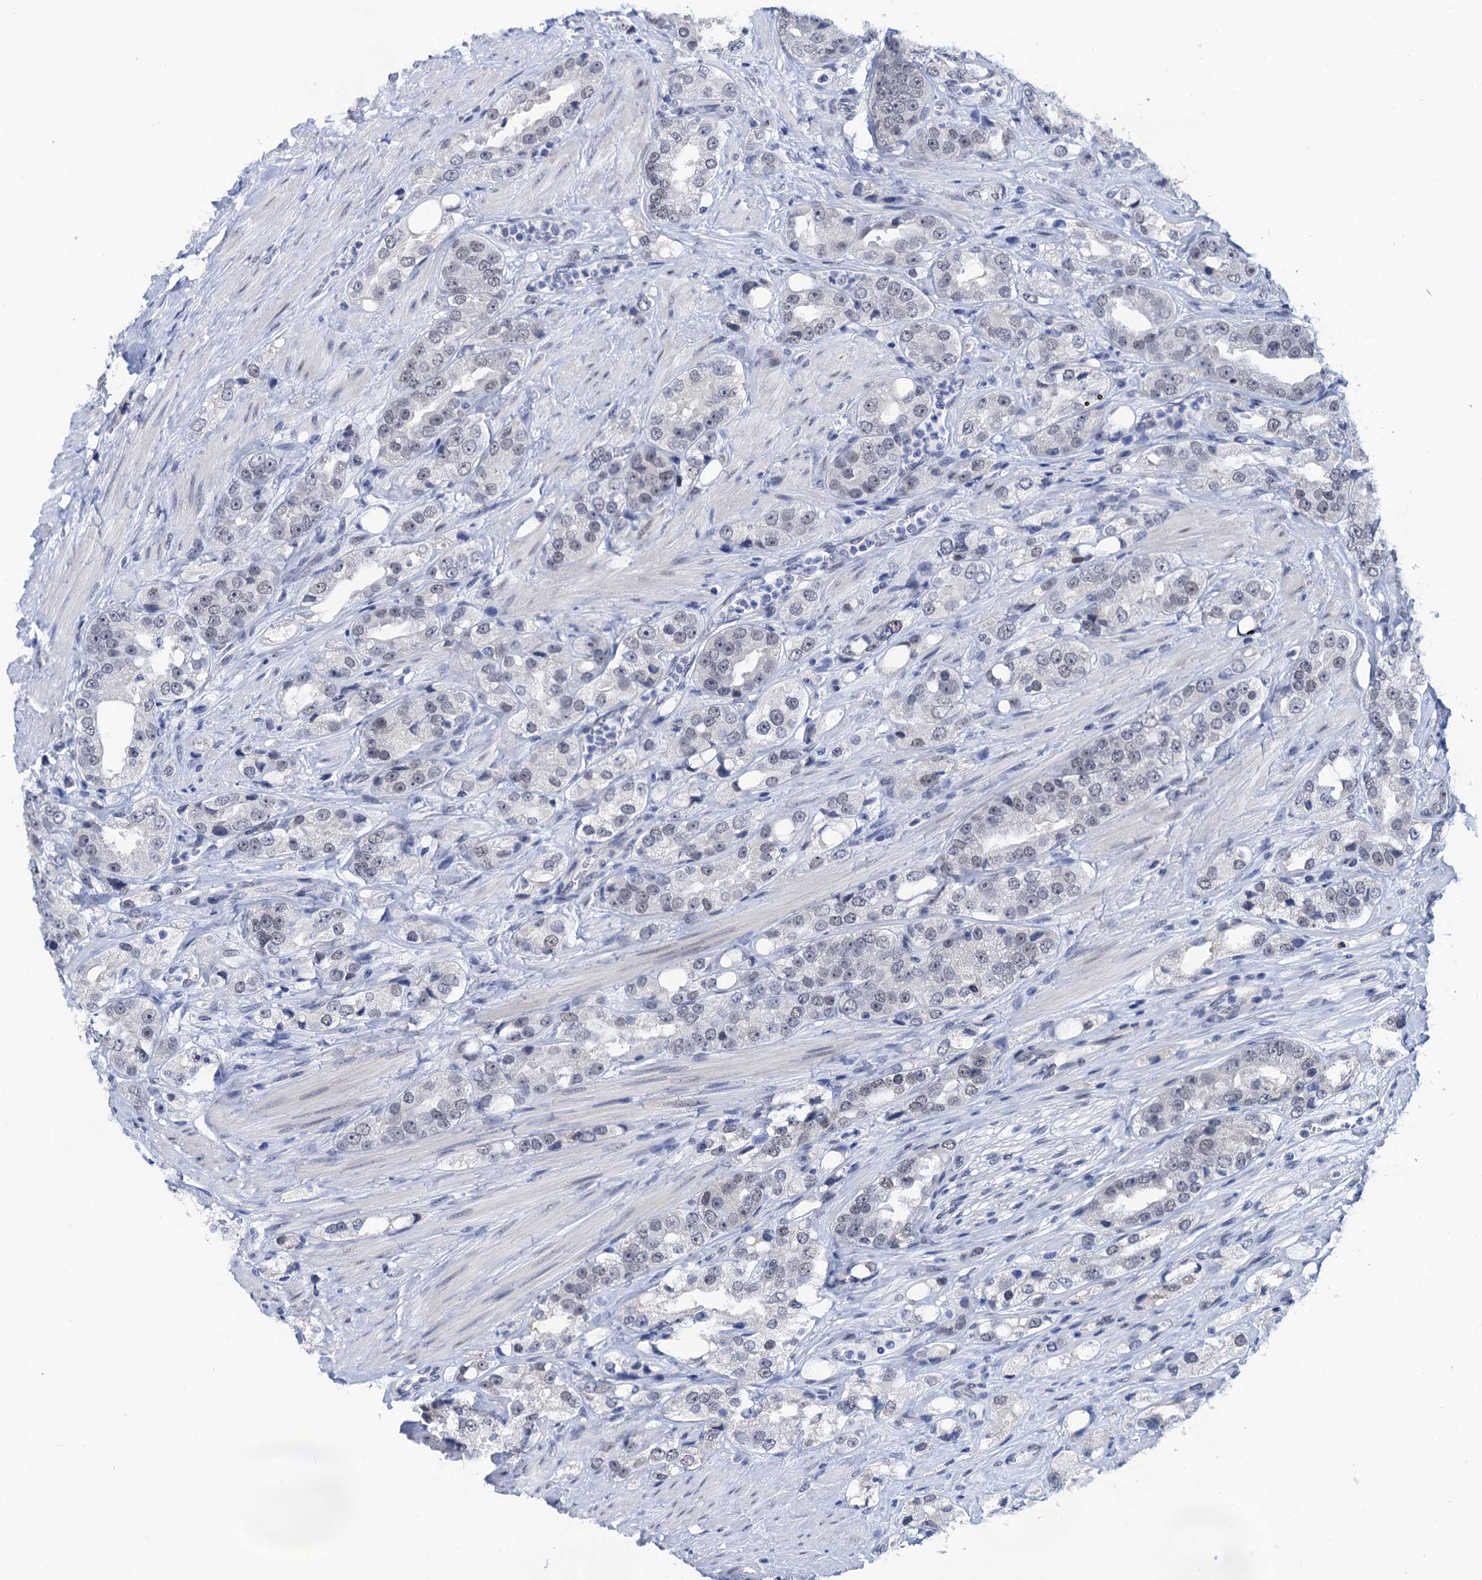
{"staining": {"intensity": "negative", "quantity": "none", "location": "none"}, "tissue": "prostate cancer", "cell_type": "Tumor cells", "image_type": "cancer", "snomed": [{"axis": "morphology", "description": "Adenocarcinoma, NOS"}, {"axis": "topography", "description": "Prostate"}], "caption": "Protein analysis of prostate cancer (adenocarcinoma) demonstrates no significant expression in tumor cells.", "gene": "C16orf87", "patient": {"sex": "male", "age": 79}}